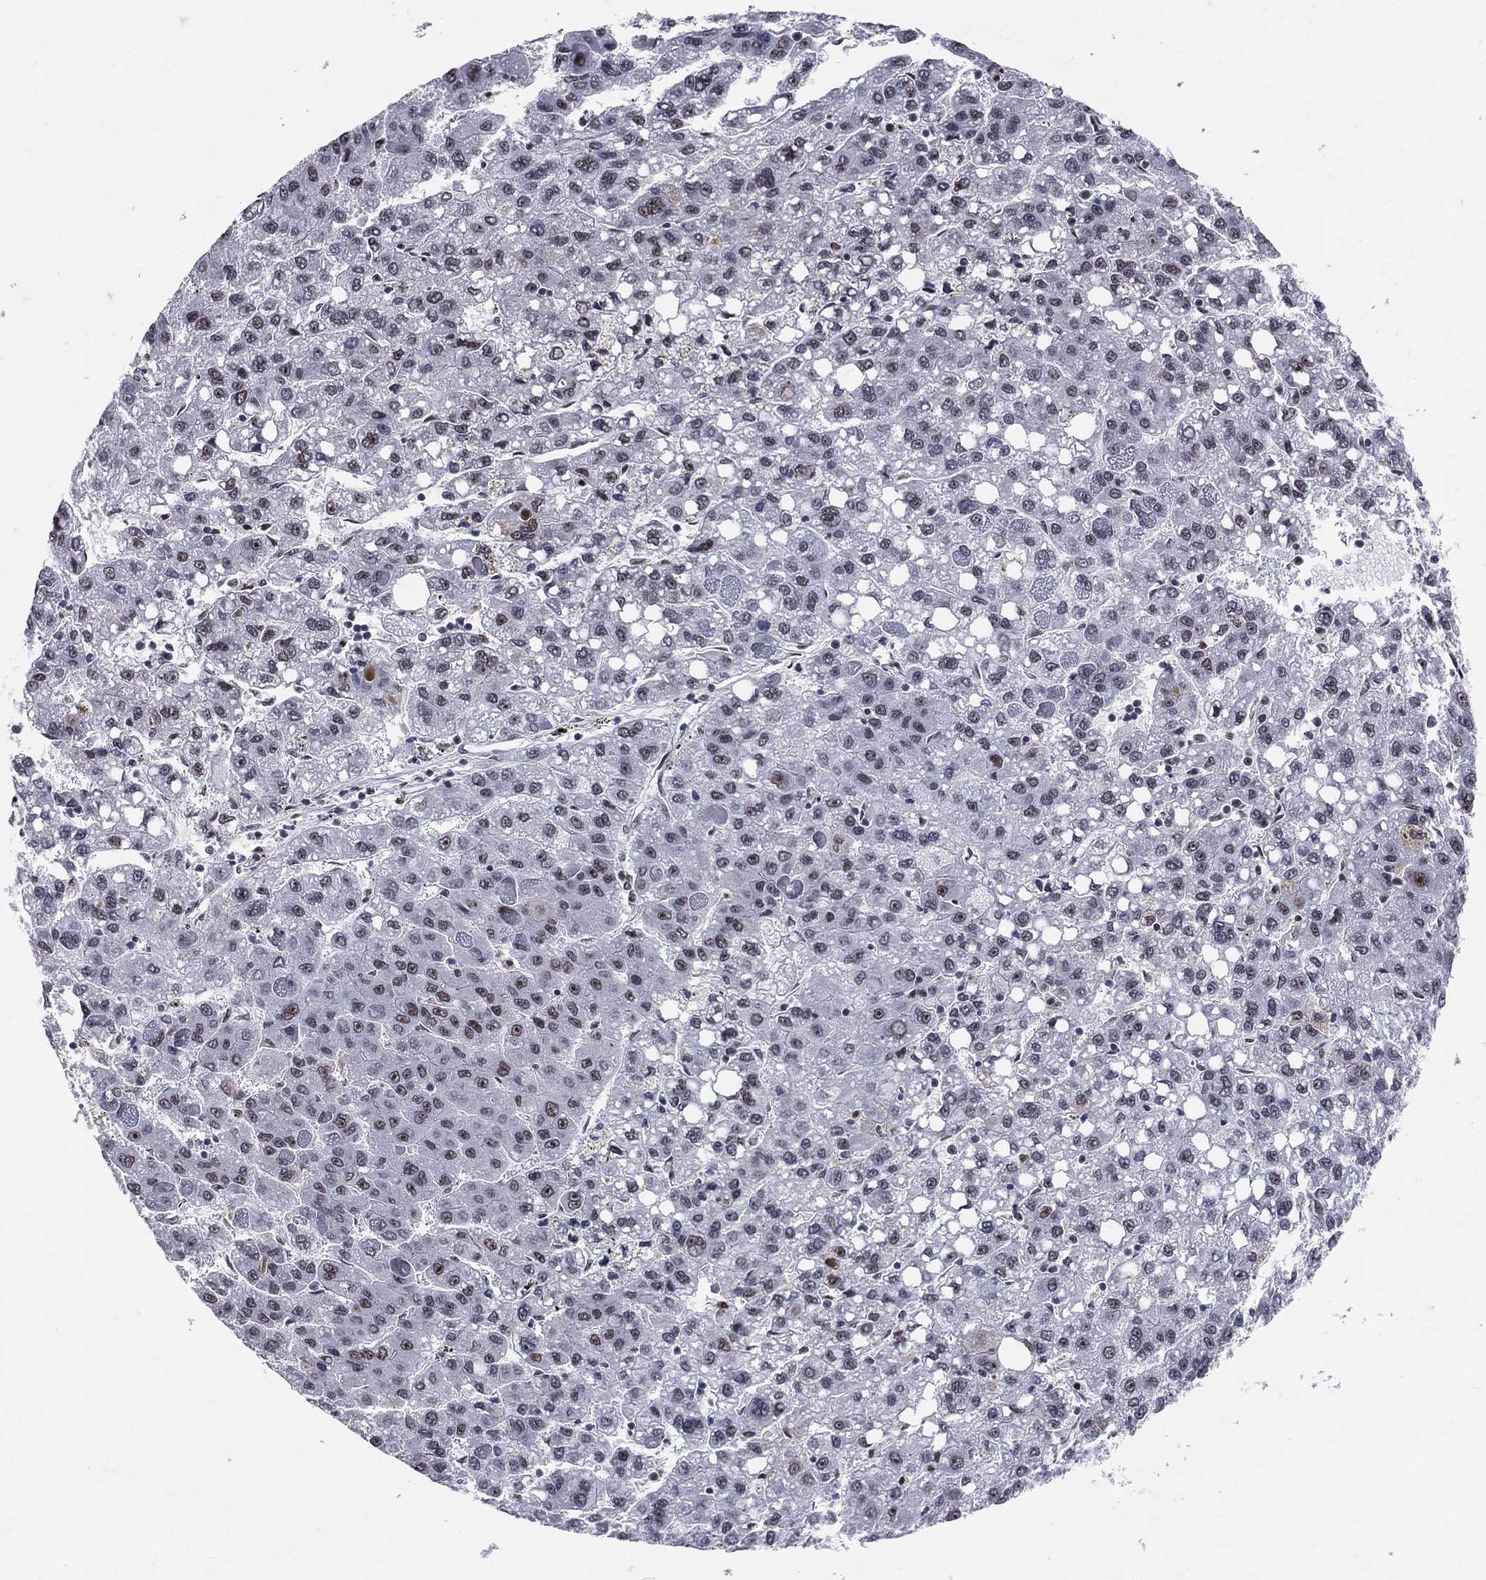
{"staining": {"intensity": "strong", "quantity": "<25%", "location": "nuclear"}, "tissue": "liver cancer", "cell_type": "Tumor cells", "image_type": "cancer", "snomed": [{"axis": "morphology", "description": "Carcinoma, Hepatocellular, NOS"}, {"axis": "topography", "description": "Liver"}], "caption": "Human liver hepatocellular carcinoma stained for a protein (brown) demonstrates strong nuclear positive staining in about <25% of tumor cells.", "gene": "CDK7", "patient": {"sex": "female", "age": 82}}